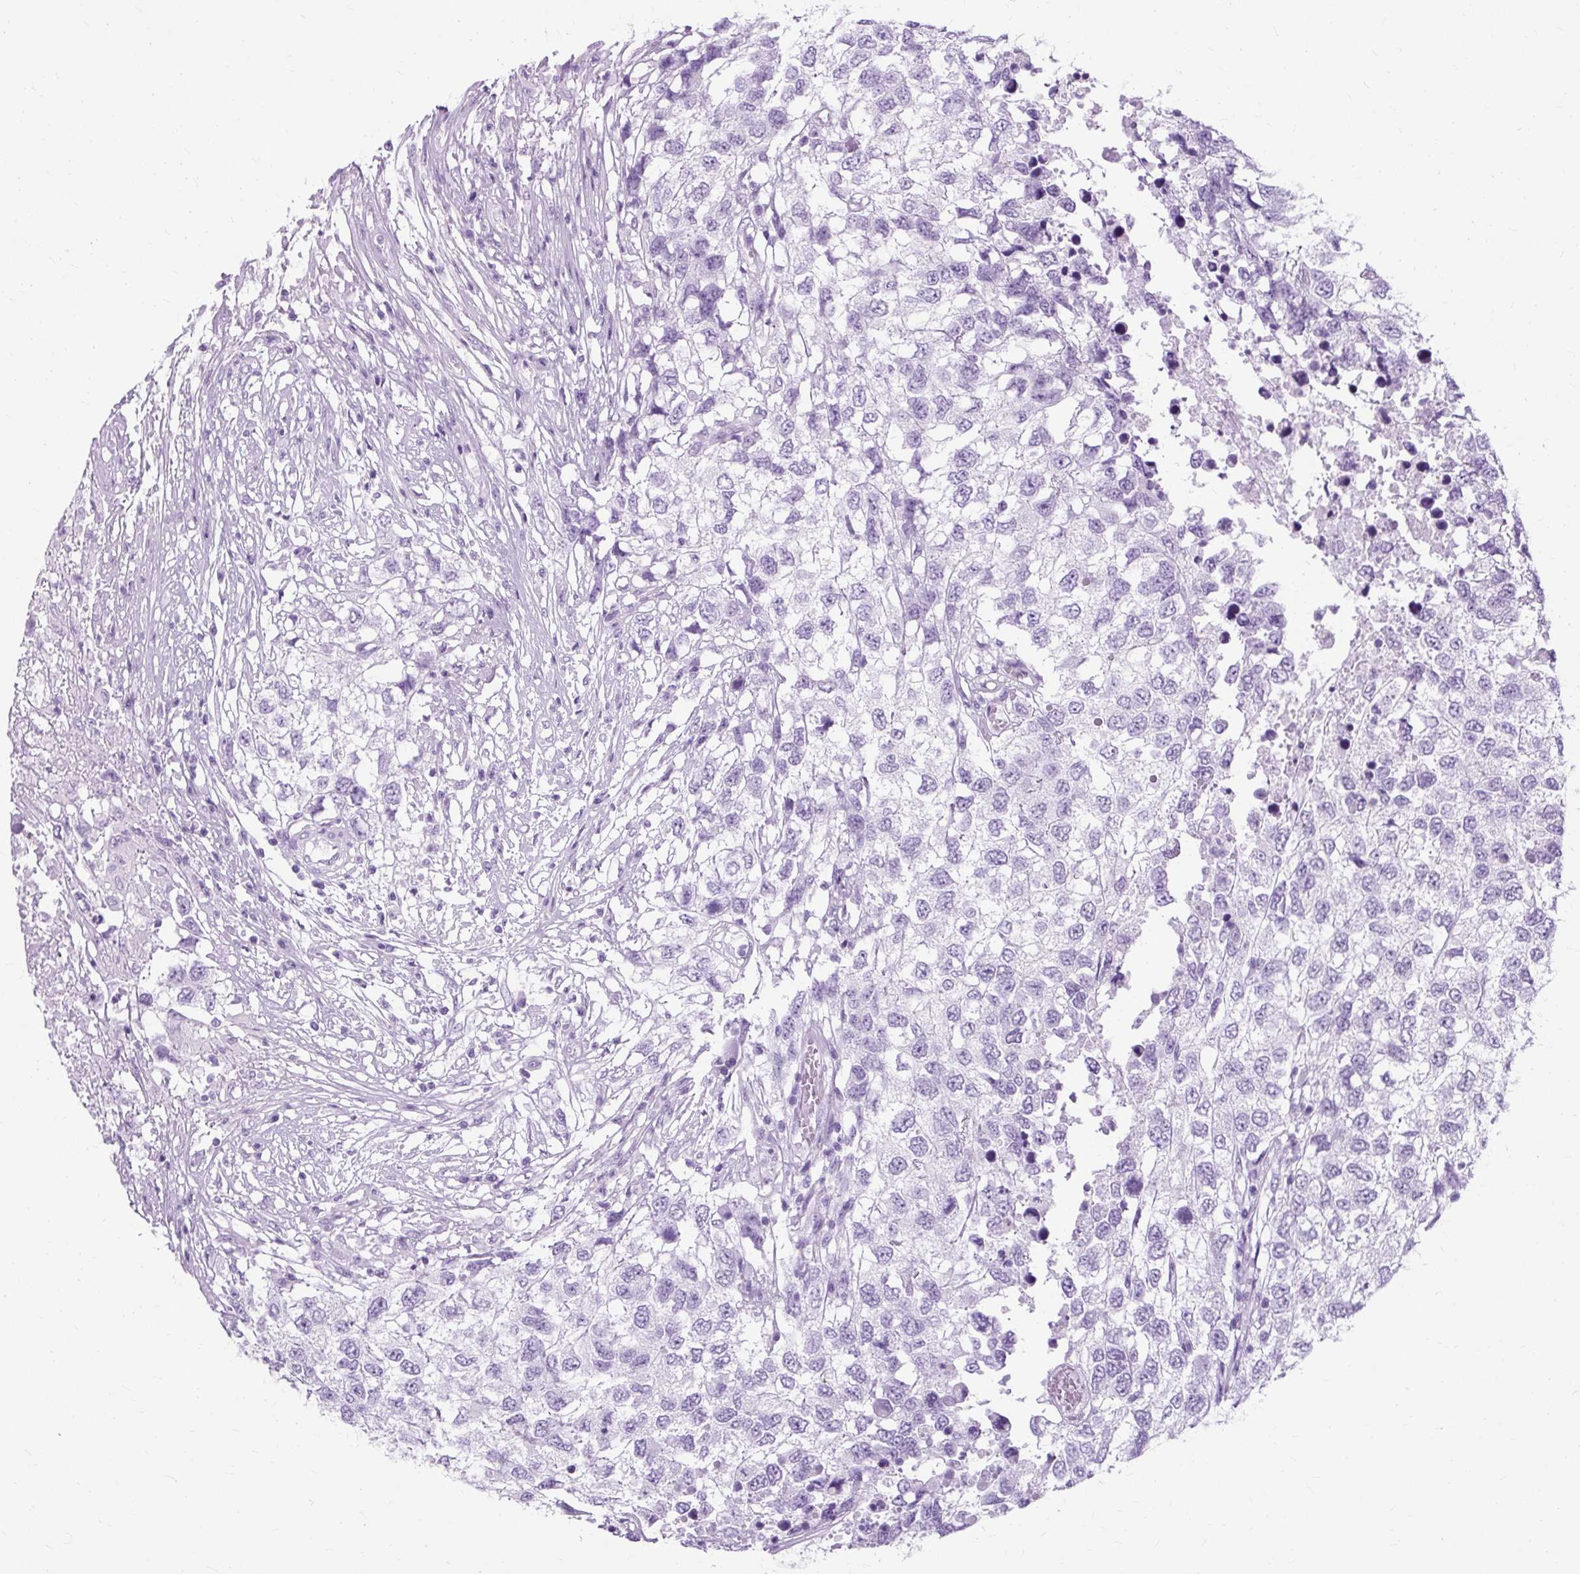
{"staining": {"intensity": "negative", "quantity": "none", "location": "none"}, "tissue": "testis cancer", "cell_type": "Tumor cells", "image_type": "cancer", "snomed": [{"axis": "morphology", "description": "Carcinoma, Embryonal, NOS"}, {"axis": "topography", "description": "Testis"}], "caption": "The photomicrograph exhibits no significant expression in tumor cells of embryonal carcinoma (testis). (Stains: DAB immunohistochemistry with hematoxylin counter stain, Microscopy: brightfield microscopy at high magnification).", "gene": "TMEM89", "patient": {"sex": "male", "age": 83}}